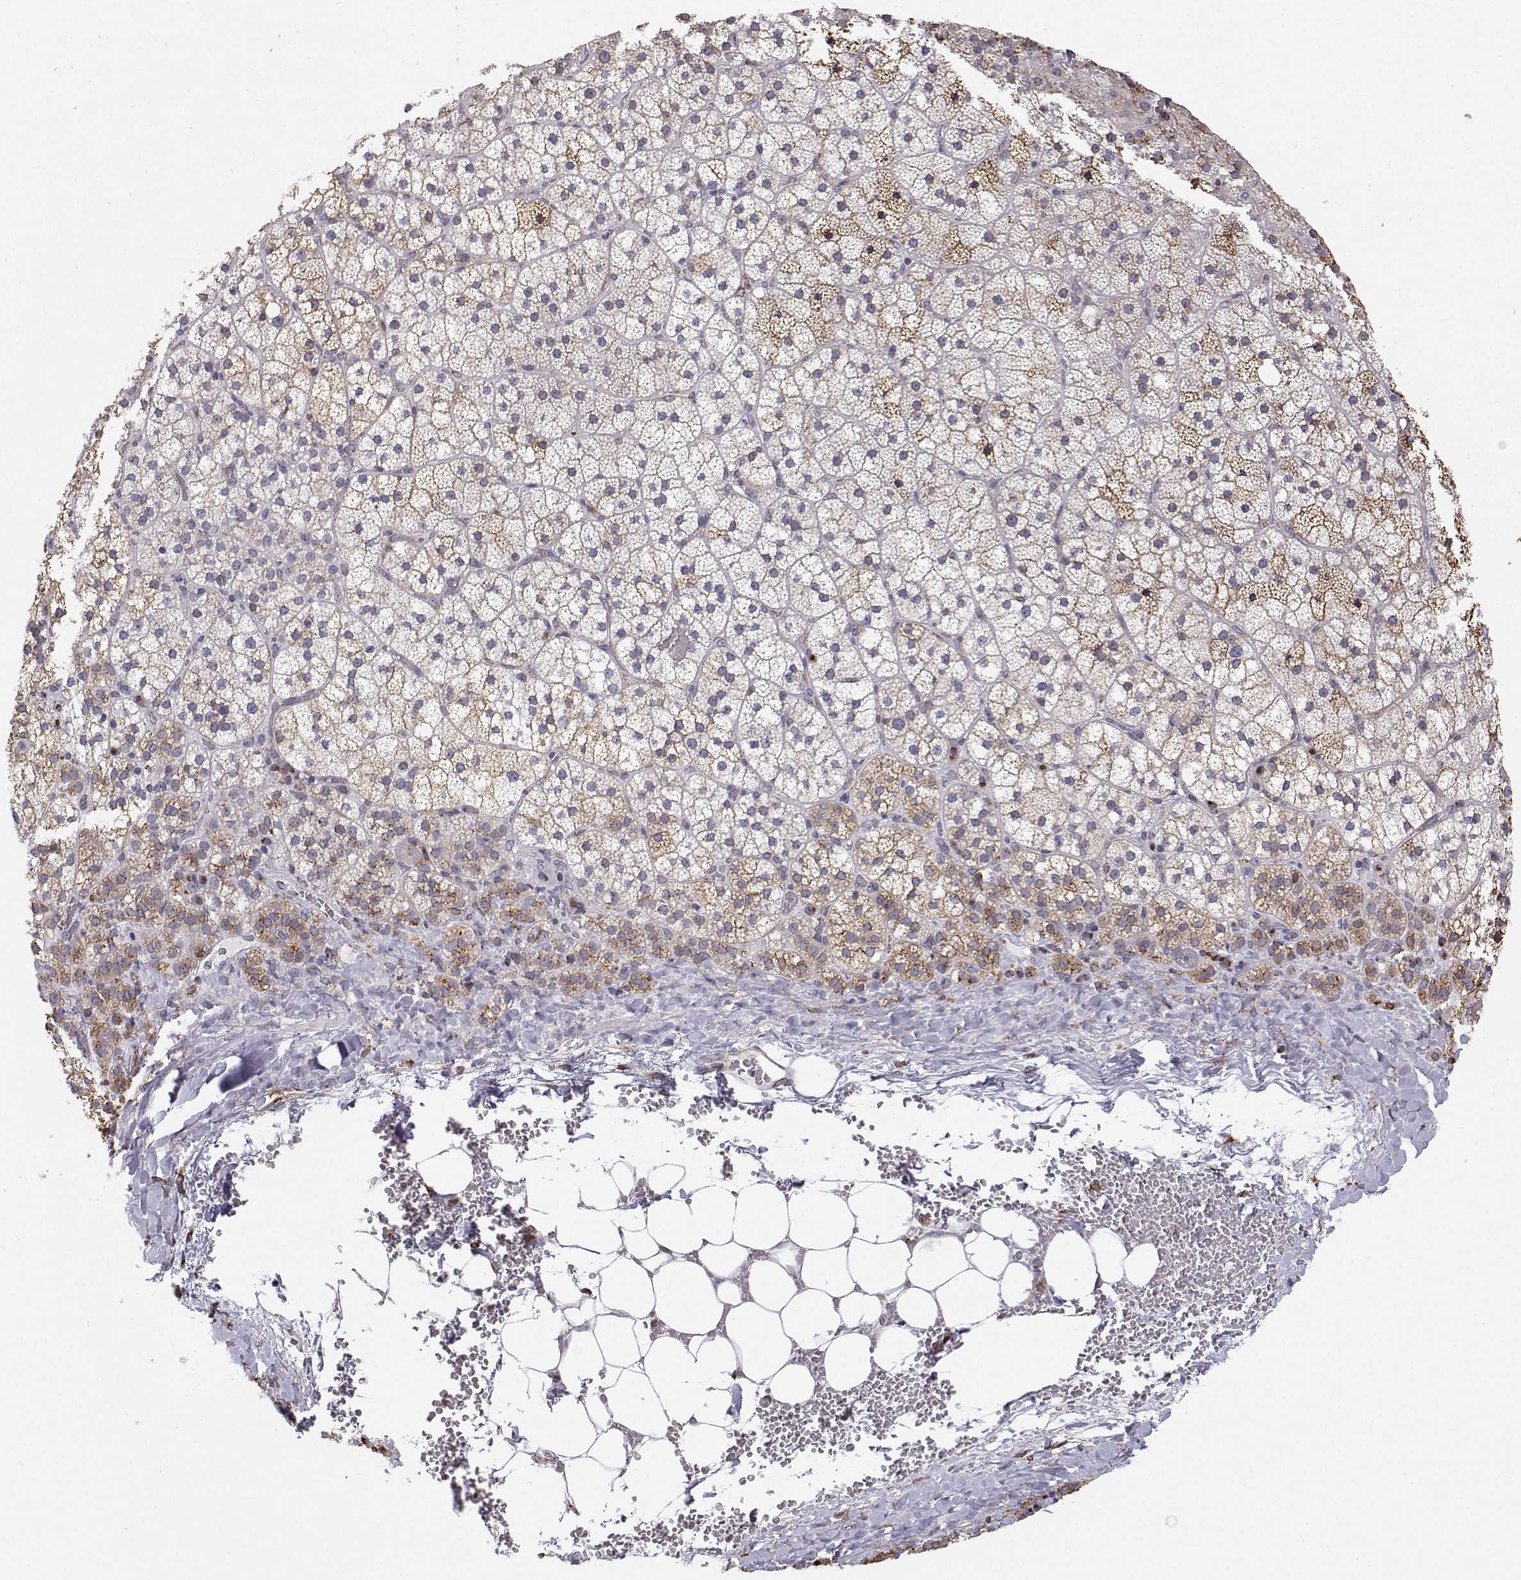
{"staining": {"intensity": "moderate", "quantity": "25%-75%", "location": "cytoplasmic/membranous"}, "tissue": "adrenal gland", "cell_type": "Glandular cells", "image_type": "normal", "snomed": [{"axis": "morphology", "description": "Normal tissue, NOS"}, {"axis": "topography", "description": "Adrenal gland"}], "caption": "This is a micrograph of IHC staining of benign adrenal gland, which shows moderate staining in the cytoplasmic/membranous of glandular cells.", "gene": "STARD13", "patient": {"sex": "male", "age": 53}}